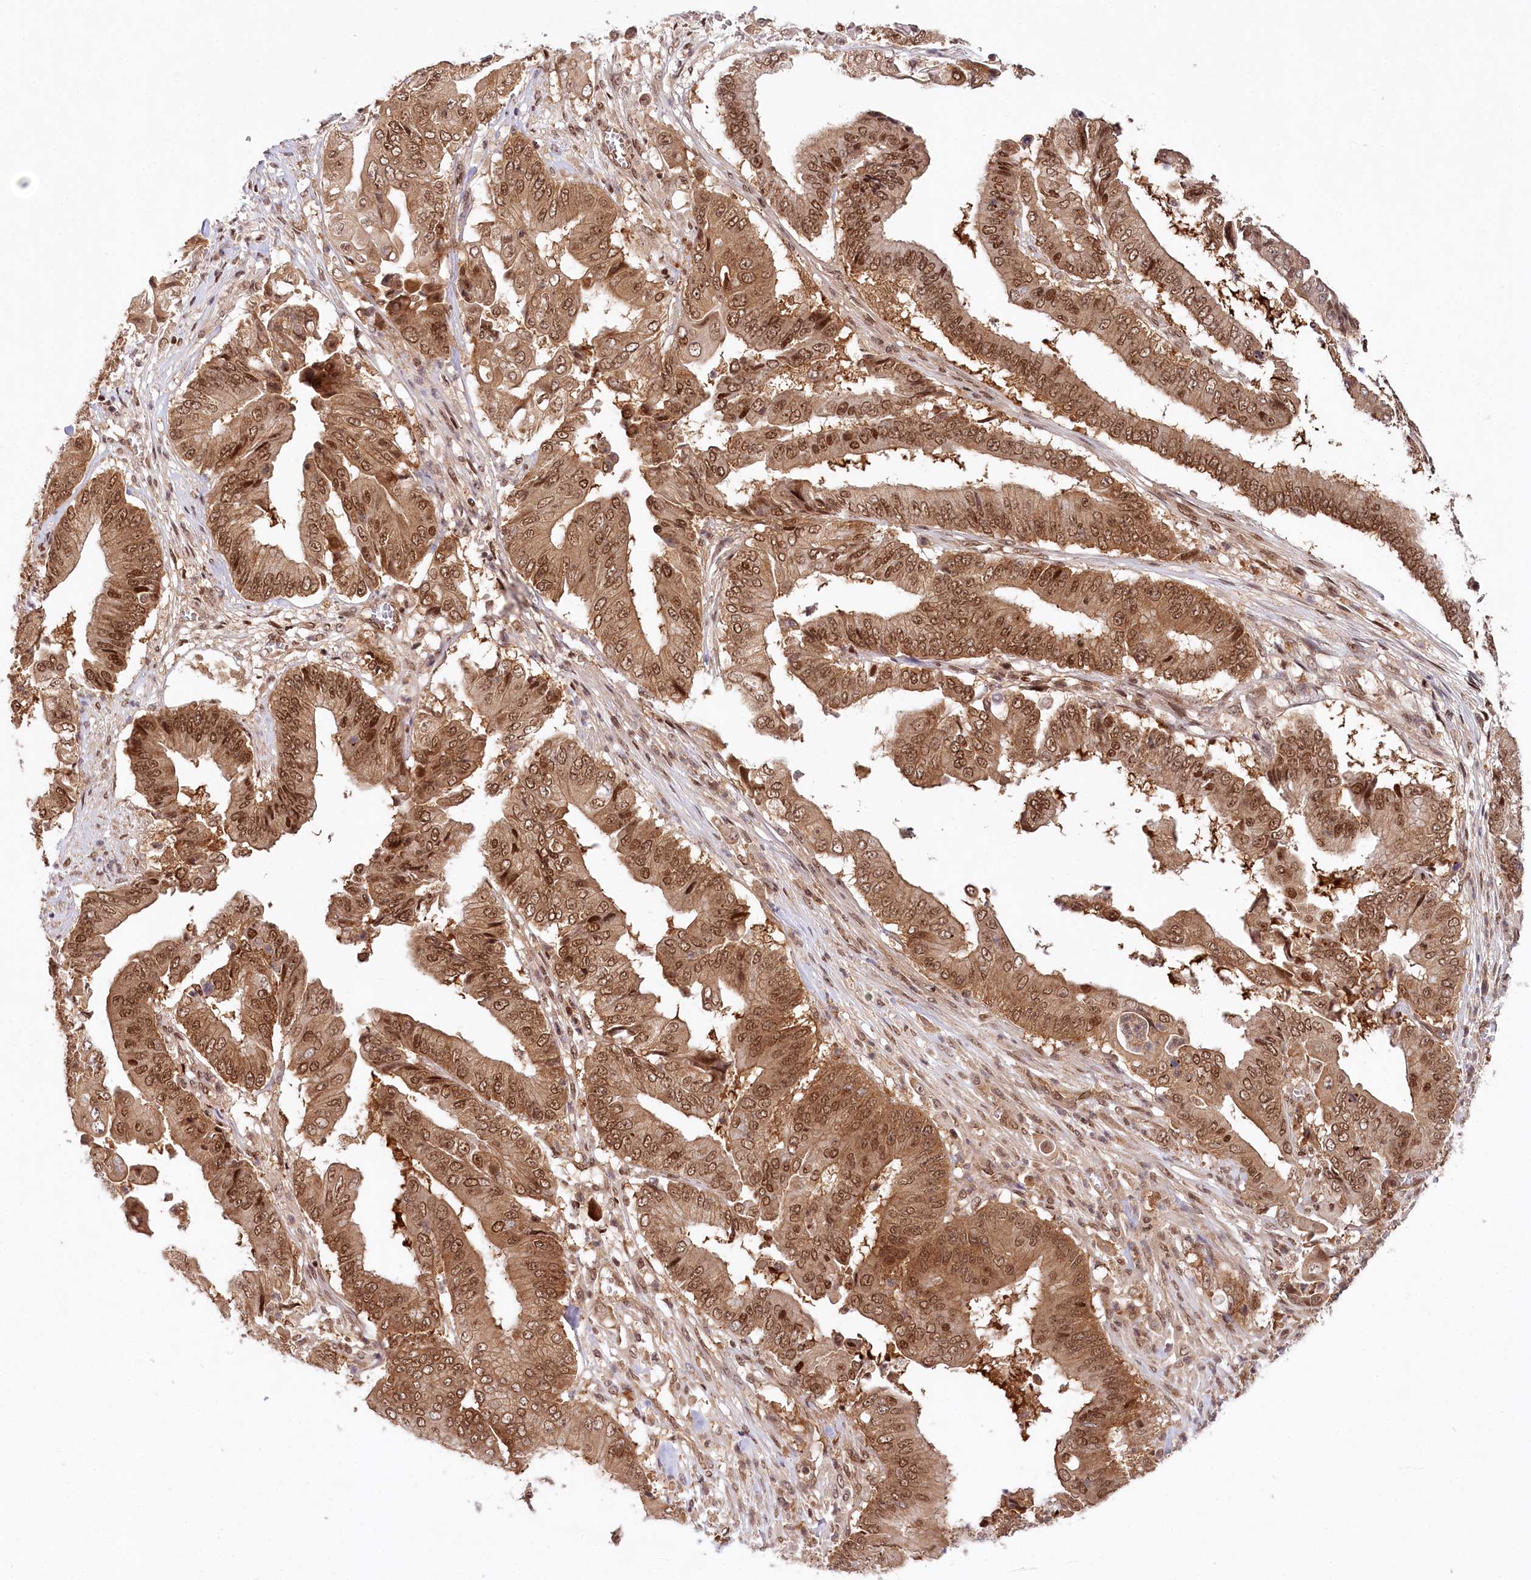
{"staining": {"intensity": "moderate", "quantity": ">75%", "location": "cytoplasmic/membranous,nuclear"}, "tissue": "pancreatic cancer", "cell_type": "Tumor cells", "image_type": "cancer", "snomed": [{"axis": "morphology", "description": "Adenocarcinoma, NOS"}, {"axis": "topography", "description": "Pancreas"}], "caption": "Immunohistochemistry (IHC) image of human pancreatic adenocarcinoma stained for a protein (brown), which displays medium levels of moderate cytoplasmic/membranous and nuclear staining in about >75% of tumor cells.", "gene": "CCDC65", "patient": {"sex": "female", "age": 77}}